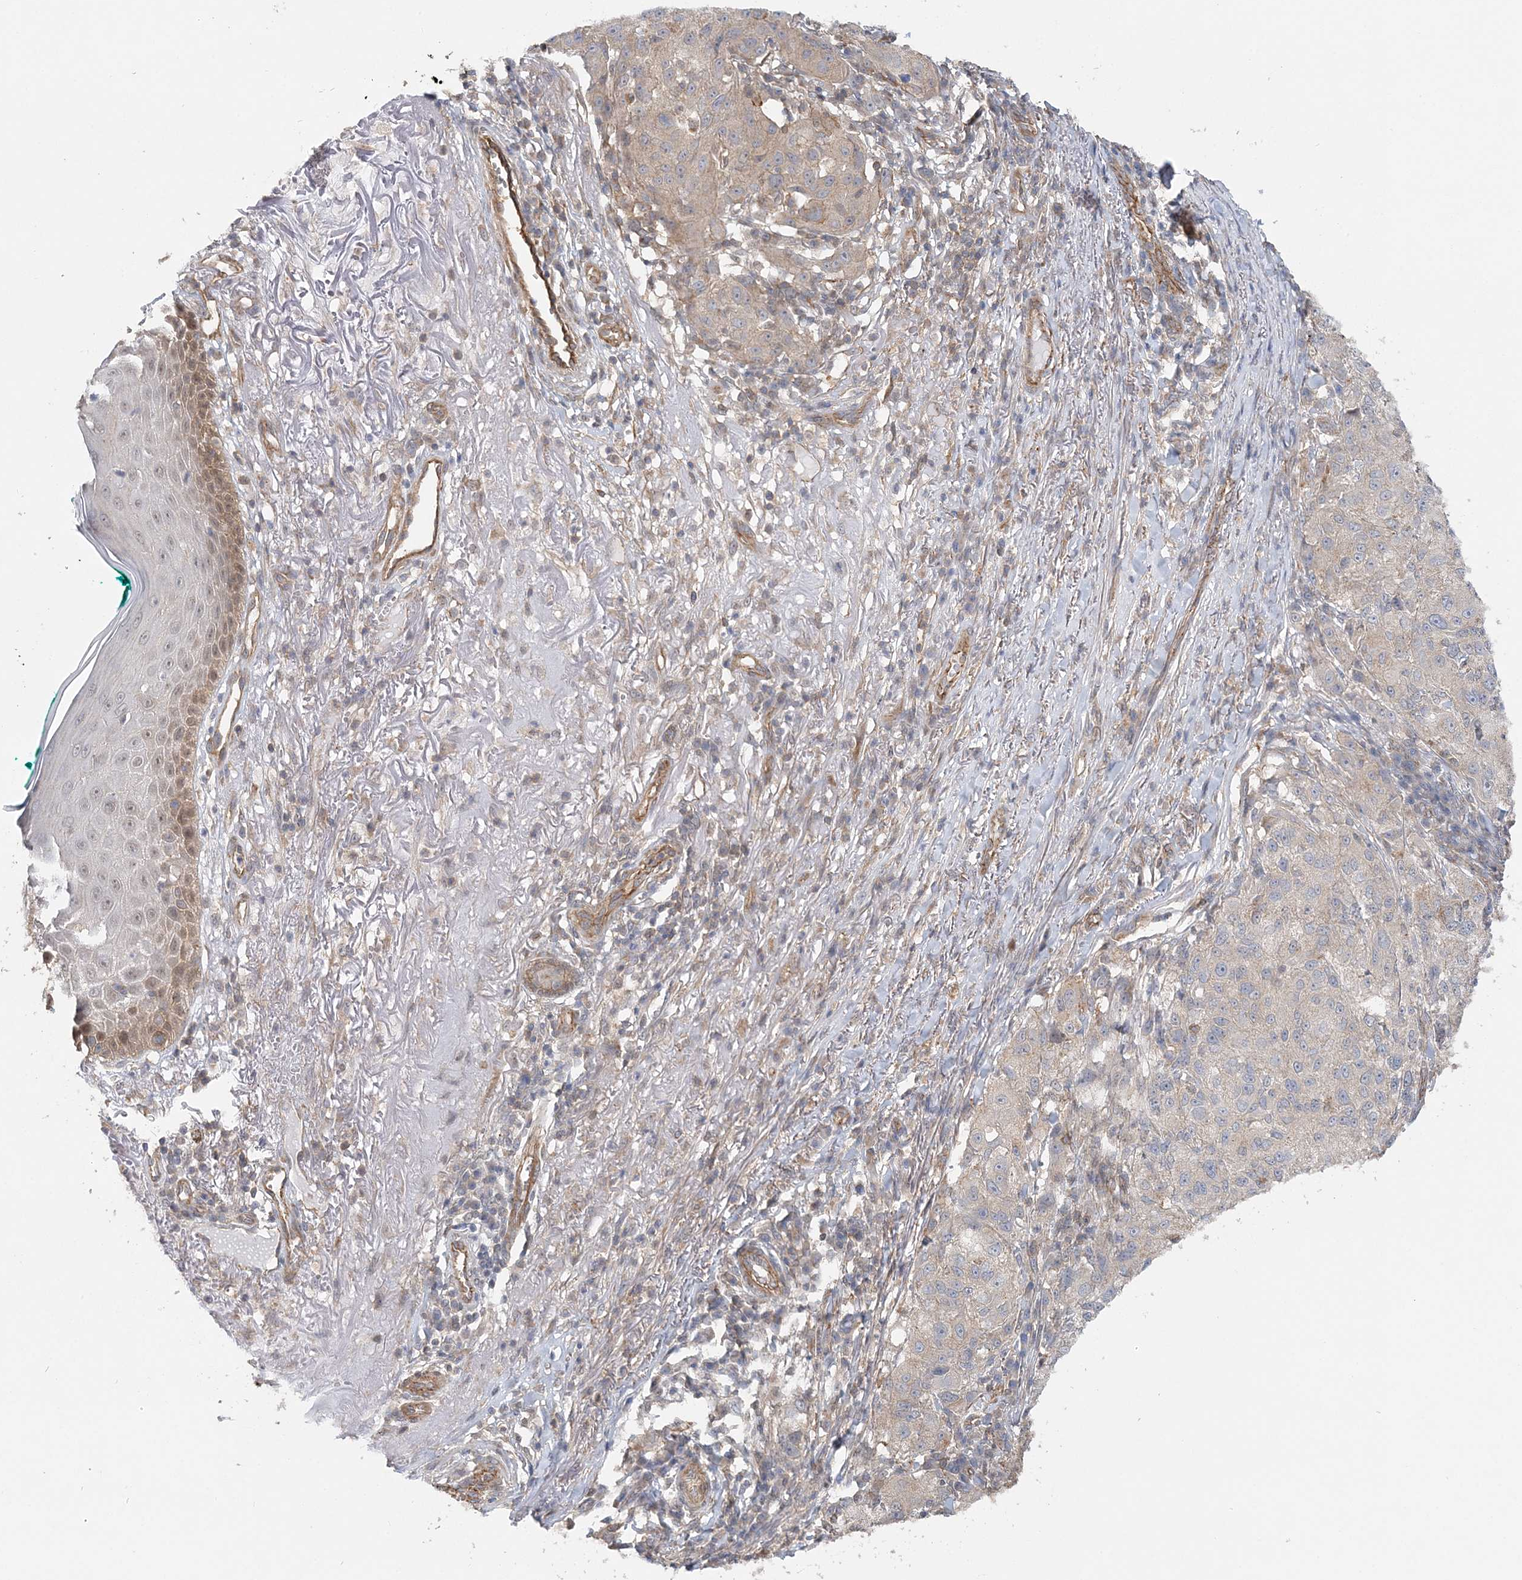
{"staining": {"intensity": "weak", "quantity": "<25%", "location": "cytoplasmic/membranous"}, "tissue": "melanoma", "cell_type": "Tumor cells", "image_type": "cancer", "snomed": [{"axis": "morphology", "description": "Necrosis, NOS"}, {"axis": "morphology", "description": "Malignant melanoma, NOS"}, {"axis": "topography", "description": "Skin"}], "caption": "Immunohistochemical staining of human malignant melanoma reveals no significant positivity in tumor cells. (Brightfield microscopy of DAB IHC at high magnification).", "gene": "MAT2B", "patient": {"sex": "female", "age": 87}}